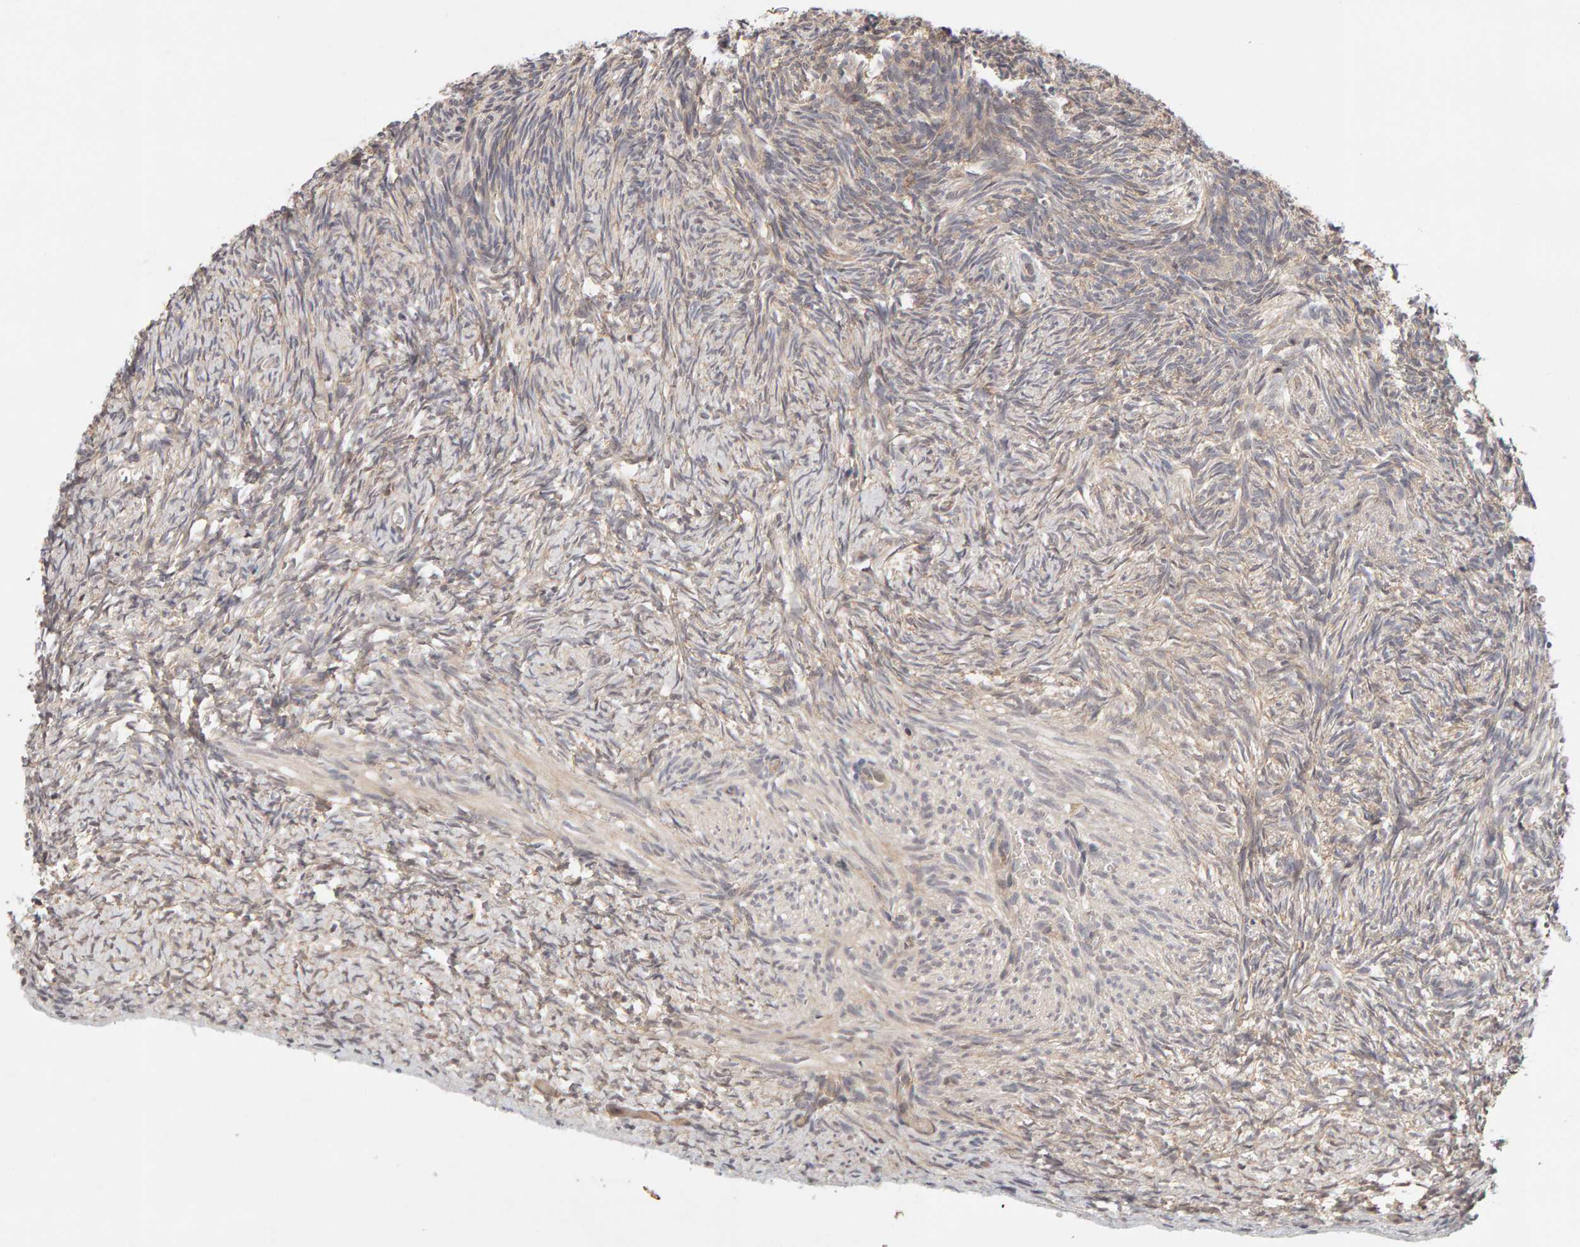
{"staining": {"intensity": "weak", "quantity": "<25%", "location": "cytoplasmic/membranous"}, "tissue": "ovary", "cell_type": "Ovarian stroma cells", "image_type": "normal", "snomed": [{"axis": "morphology", "description": "Normal tissue, NOS"}, {"axis": "topography", "description": "Ovary"}], "caption": "The image displays no staining of ovarian stroma cells in unremarkable ovary.", "gene": "DNAJC7", "patient": {"sex": "female", "age": 34}}